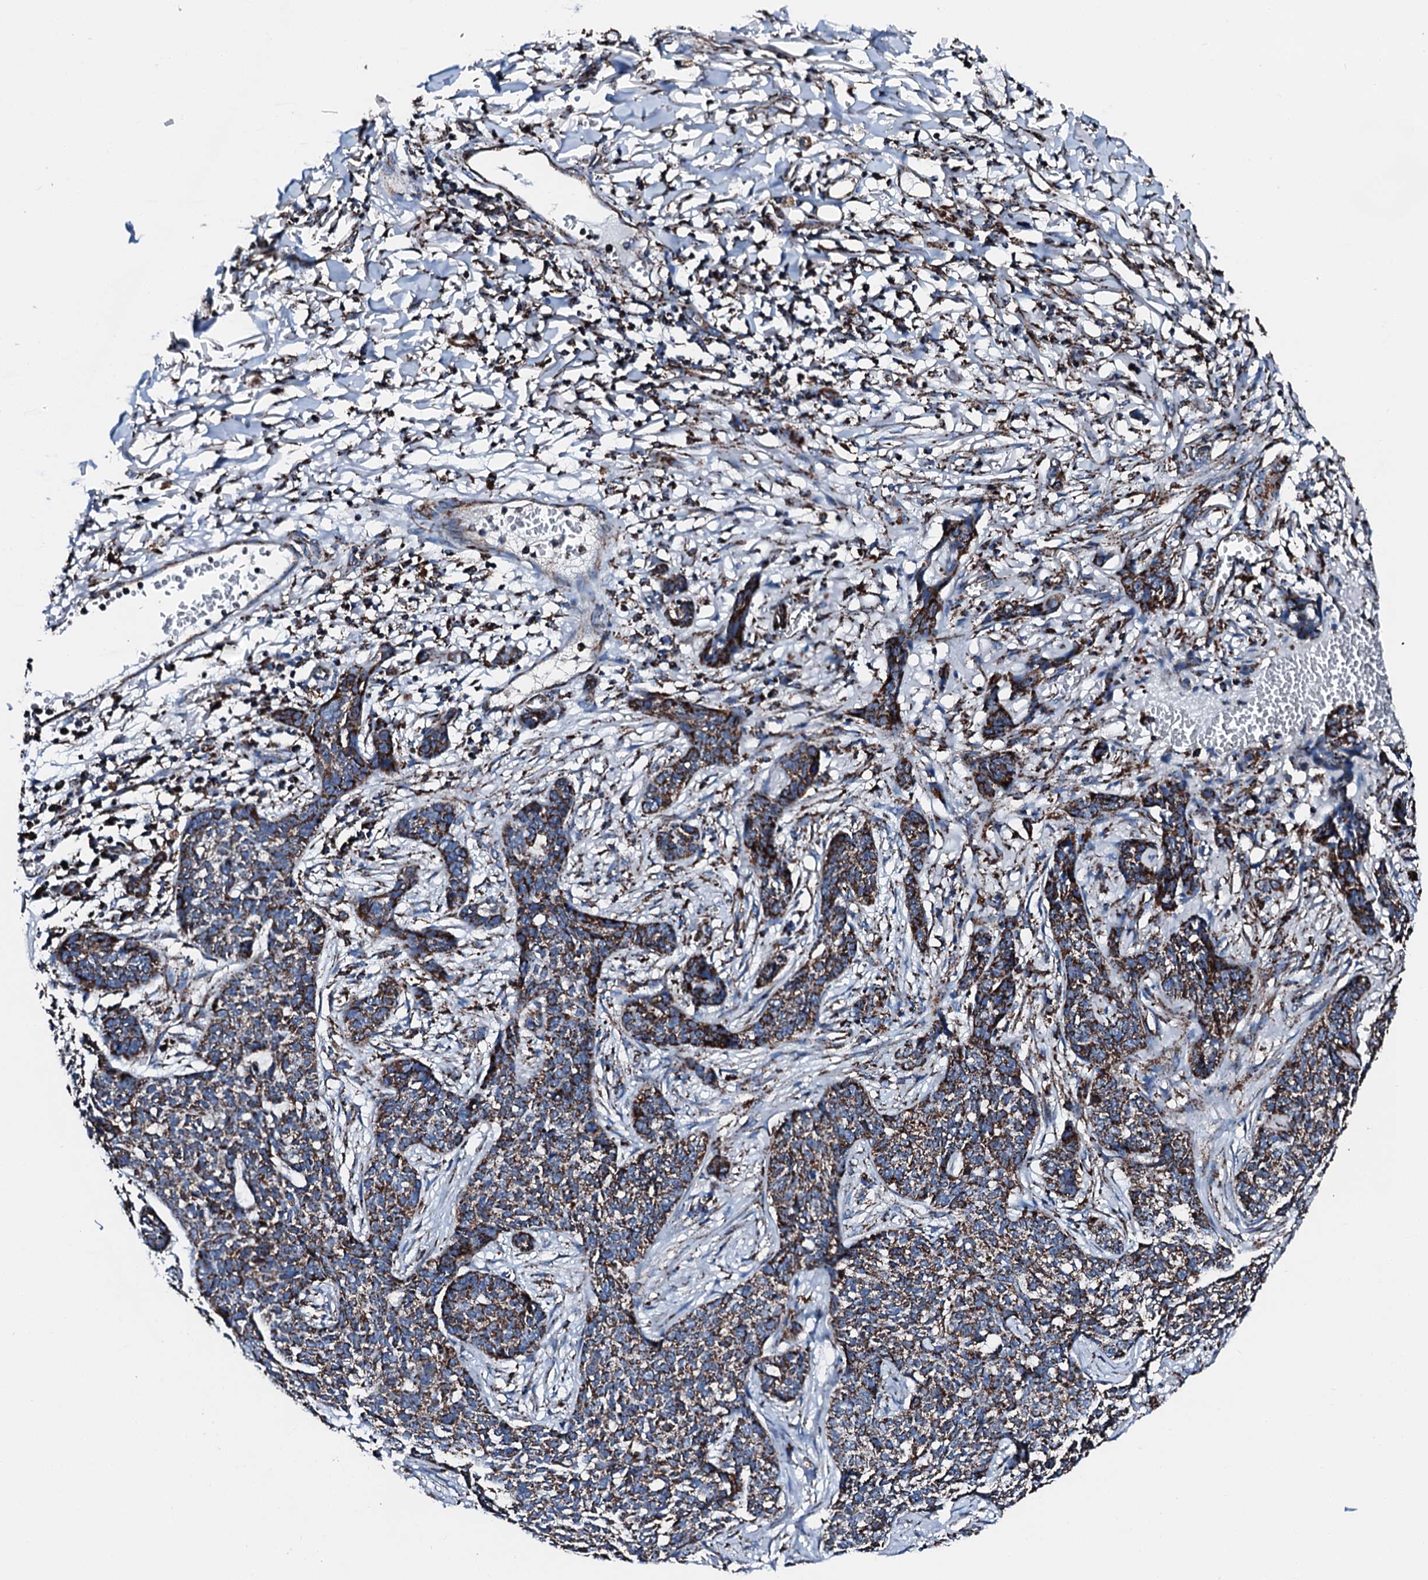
{"staining": {"intensity": "strong", "quantity": ">75%", "location": "cytoplasmic/membranous"}, "tissue": "skin cancer", "cell_type": "Tumor cells", "image_type": "cancer", "snomed": [{"axis": "morphology", "description": "Basal cell carcinoma"}, {"axis": "topography", "description": "Skin"}], "caption": "Strong cytoplasmic/membranous staining for a protein is seen in about >75% of tumor cells of skin cancer using immunohistochemistry.", "gene": "HADH", "patient": {"sex": "male", "age": 85}}